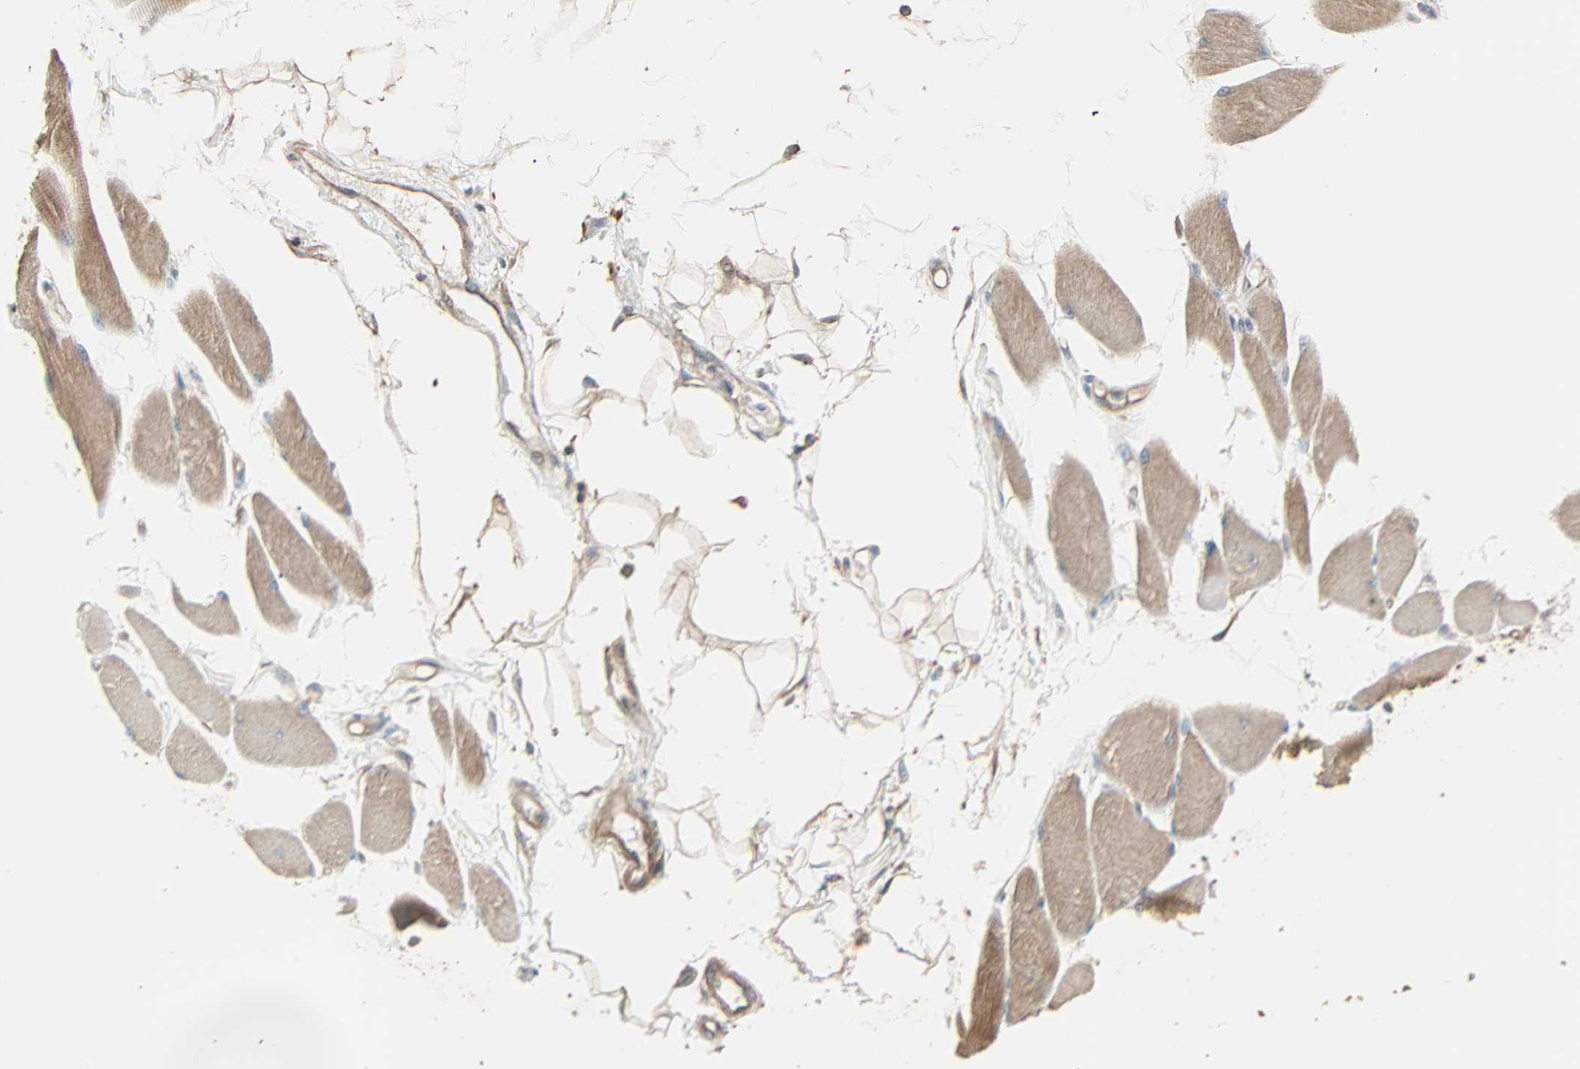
{"staining": {"intensity": "moderate", "quantity": ">75%", "location": "cytoplasmic/membranous"}, "tissue": "skeletal muscle", "cell_type": "Myocytes", "image_type": "normal", "snomed": [{"axis": "morphology", "description": "Normal tissue, NOS"}, {"axis": "topography", "description": "Skeletal muscle"}, {"axis": "topography", "description": "Peripheral nerve tissue"}], "caption": "A brown stain shows moderate cytoplasmic/membranous expression of a protein in myocytes of normal human skeletal muscle.", "gene": "GALNT3", "patient": {"sex": "female", "age": 84}}